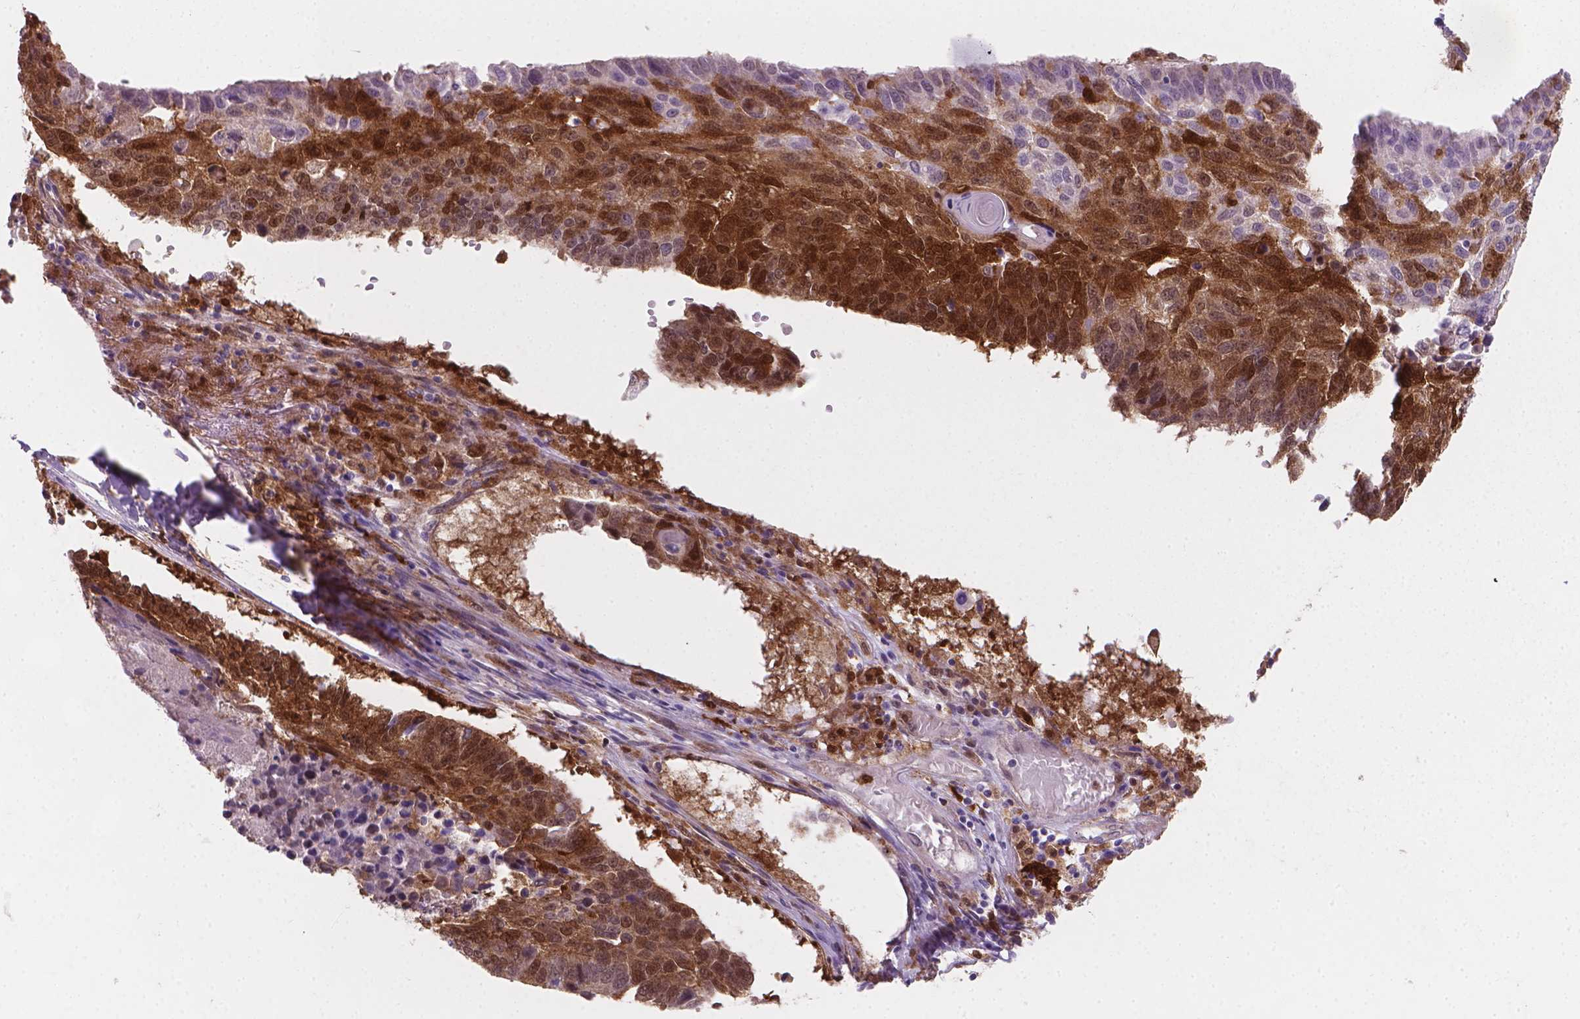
{"staining": {"intensity": "strong", "quantity": "25%-75%", "location": "cytoplasmic/membranous,nuclear"}, "tissue": "lung cancer", "cell_type": "Tumor cells", "image_type": "cancer", "snomed": [{"axis": "morphology", "description": "Squamous cell carcinoma, NOS"}, {"axis": "topography", "description": "Lung"}], "caption": "An immunohistochemistry (IHC) micrograph of neoplastic tissue is shown. Protein staining in brown highlights strong cytoplasmic/membranous and nuclear positivity in lung cancer (squamous cell carcinoma) within tumor cells.", "gene": "TNFAIP2", "patient": {"sex": "male", "age": 73}}